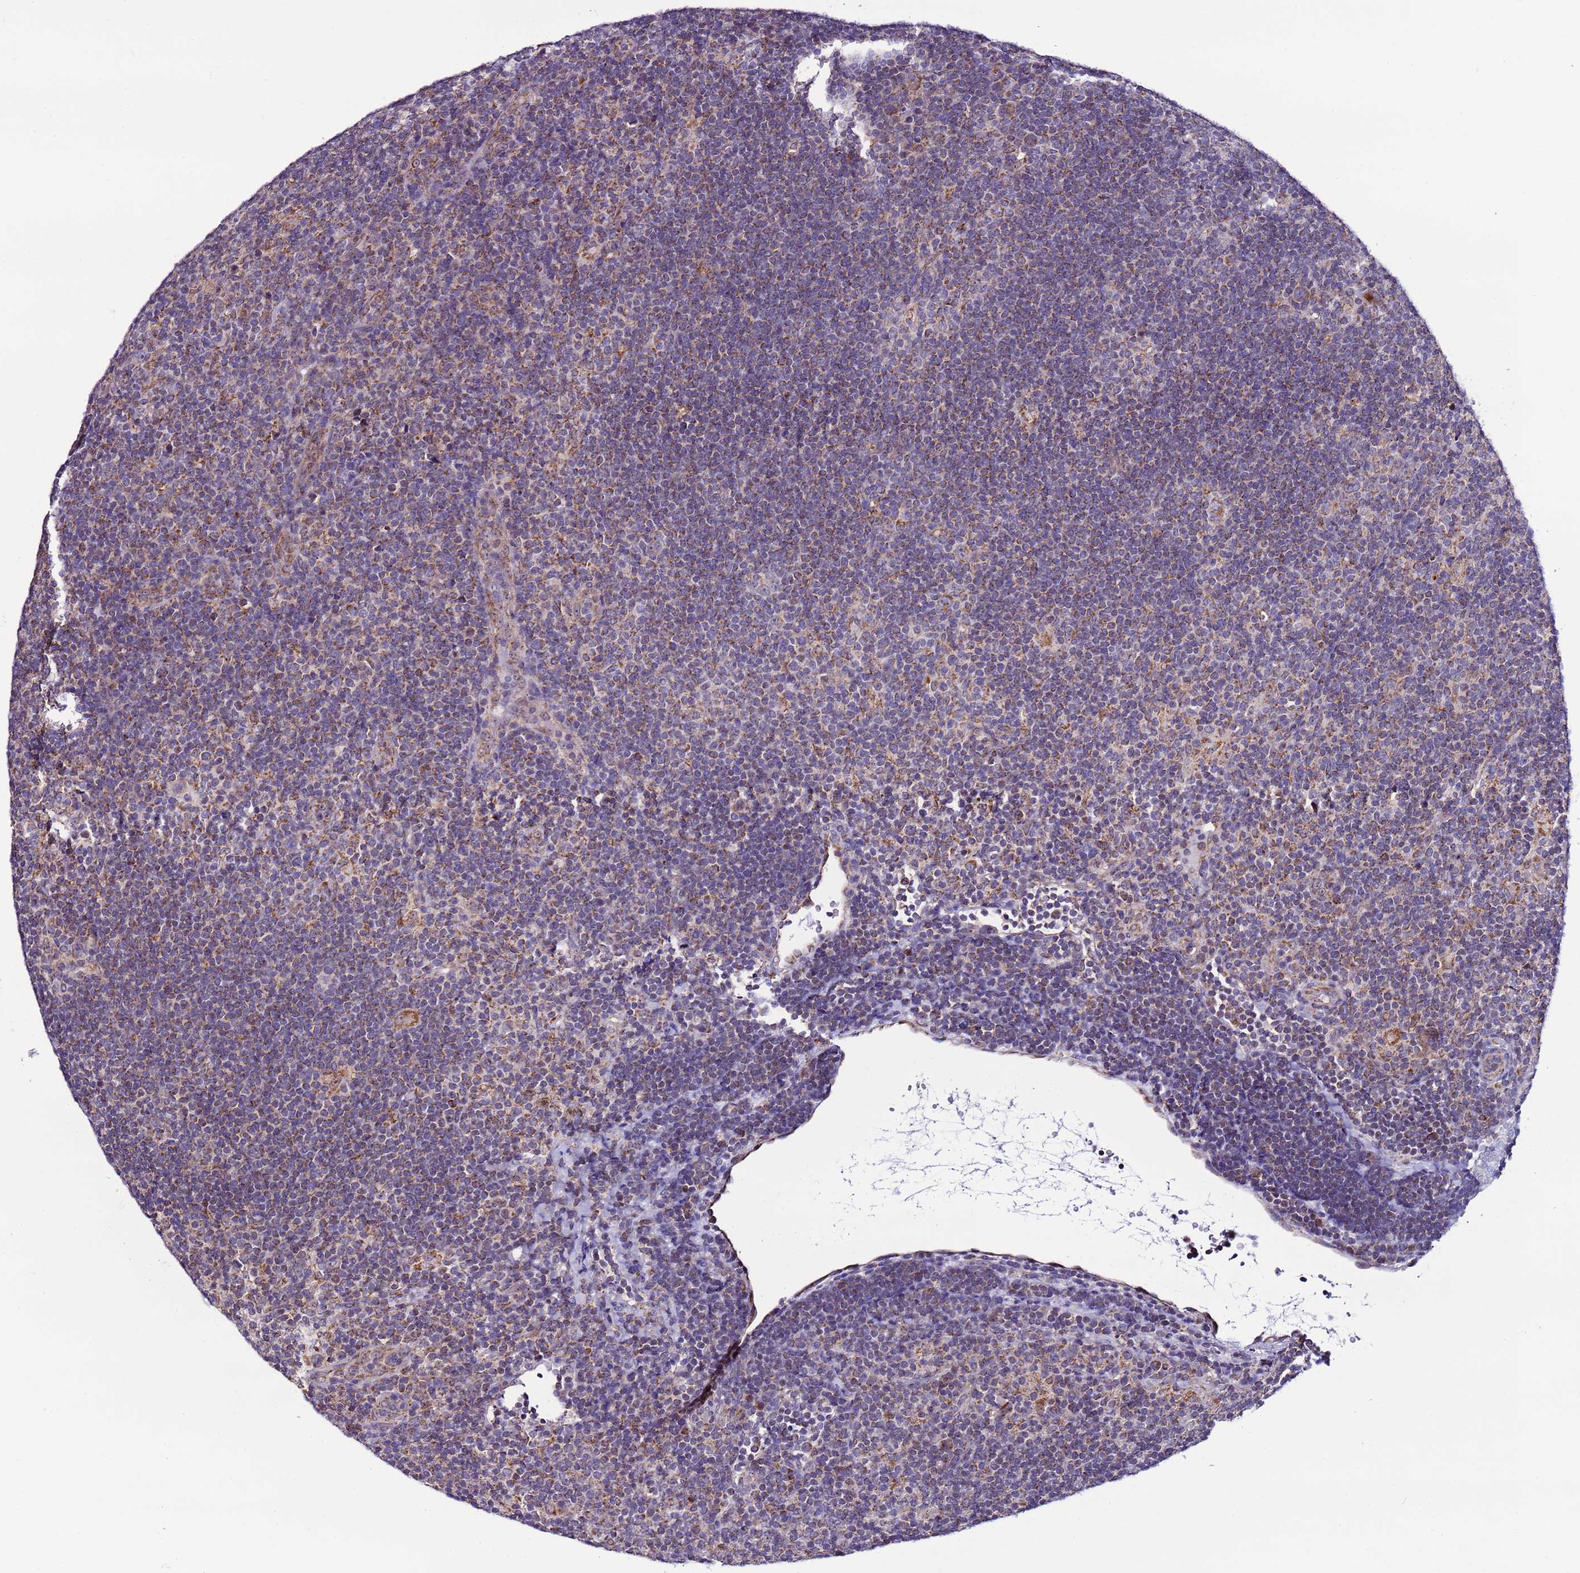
{"staining": {"intensity": "moderate", "quantity": ">75%", "location": "cytoplasmic/membranous"}, "tissue": "lymphoma", "cell_type": "Tumor cells", "image_type": "cancer", "snomed": [{"axis": "morphology", "description": "Hodgkin's disease, NOS"}, {"axis": "topography", "description": "Lymph node"}], "caption": "Brown immunohistochemical staining in Hodgkin's disease exhibits moderate cytoplasmic/membranous expression in approximately >75% of tumor cells. (brown staining indicates protein expression, while blue staining denotes nuclei).", "gene": "UEVLD", "patient": {"sex": "female", "age": 57}}